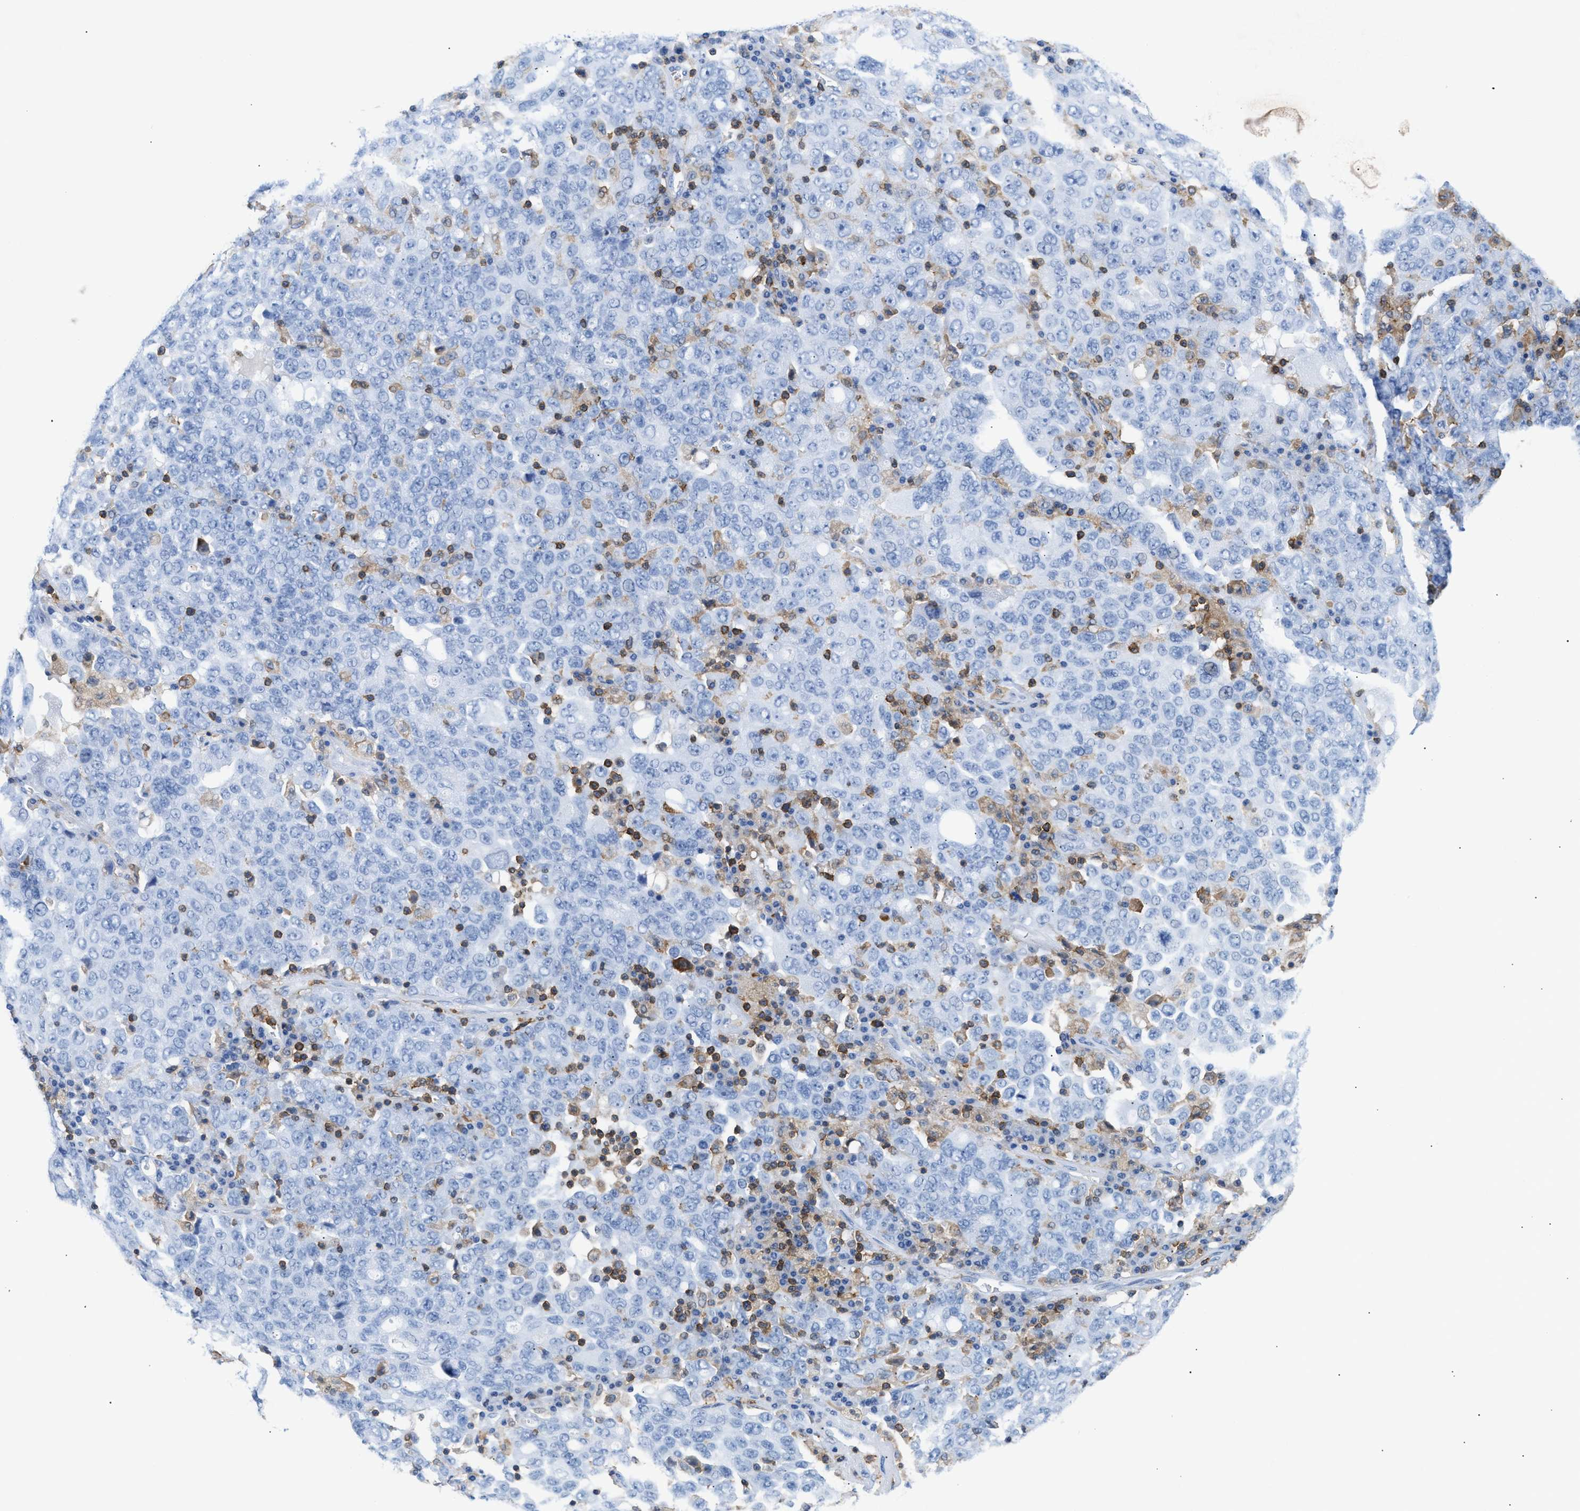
{"staining": {"intensity": "negative", "quantity": "none", "location": "none"}, "tissue": "ovarian cancer", "cell_type": "Tumor cells", "image_type": "cancer", "snomed": [{"axis": "morphology", "description": "Carcinoma, endometroid"}, {"axis": "topography", "description": "Ovary"}], "caption": "Photomicrograph shows no protein staining in tumor cells of ovarian cancer (endometroid carcinoma) tissue.", "gene": "LCP1", "patient": {"sex": "female", "age": 62}}